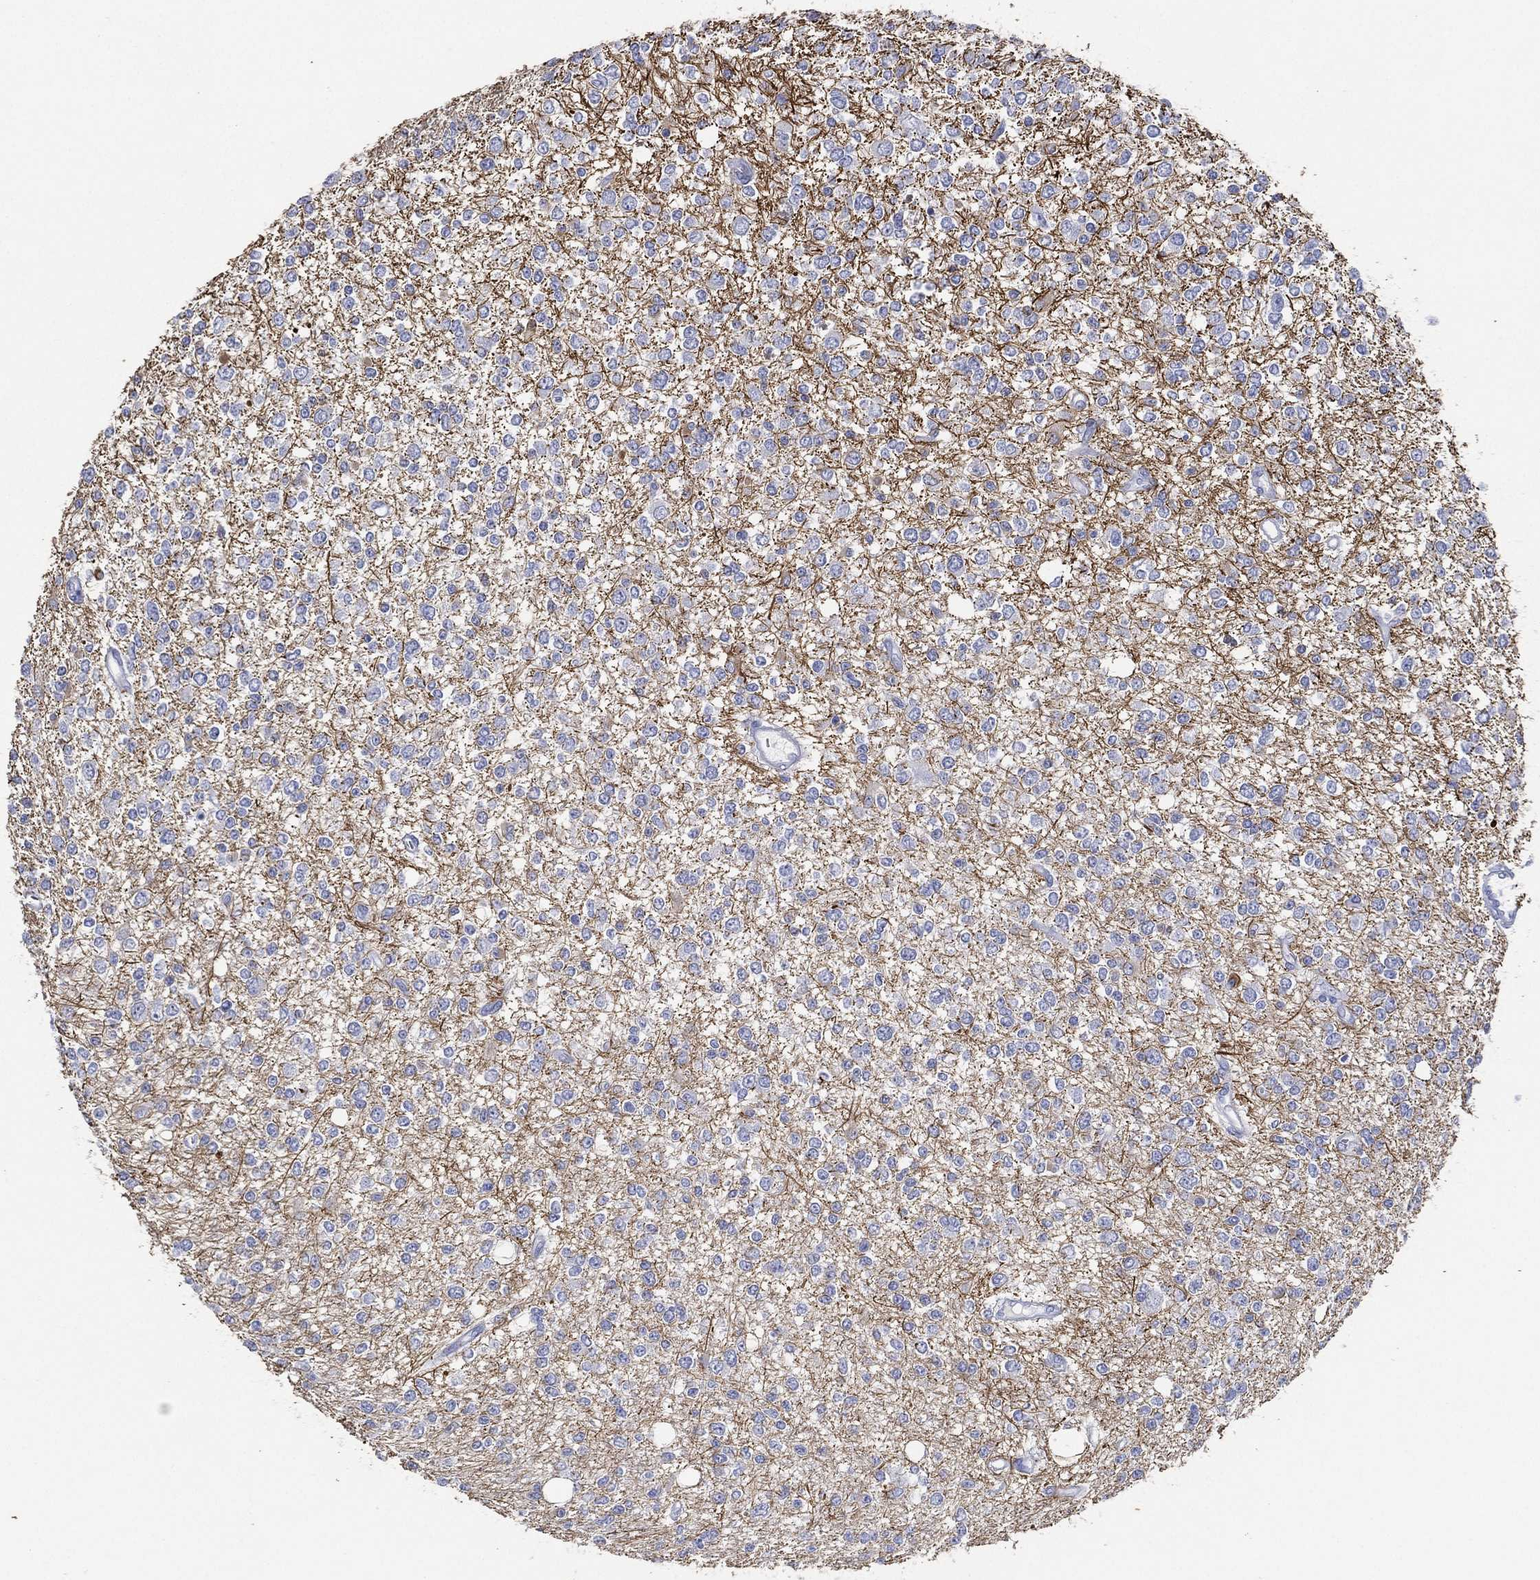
{"staining": {"intensity": "negative", "quantity": "none", "location": "none"}, "tissue": "glioma", "cell_type": "Tumor cells", "image_type": "cancer", "snomed": [{"axis": "morphology", "description": "Glioma, malignant, Low grade"}, {"axis": "topography", "description": "Brain"}], "caption": "An IHC histopathology image of glioma is shown. There is no staining in tumor cells of glioma. (Stains: DAB IHC with hematoxylin counter stain, Microscopy: brightfield microscopy at high magnification).", "gene": "FMO1", "patient": {"sex": "male", "age": 67}}